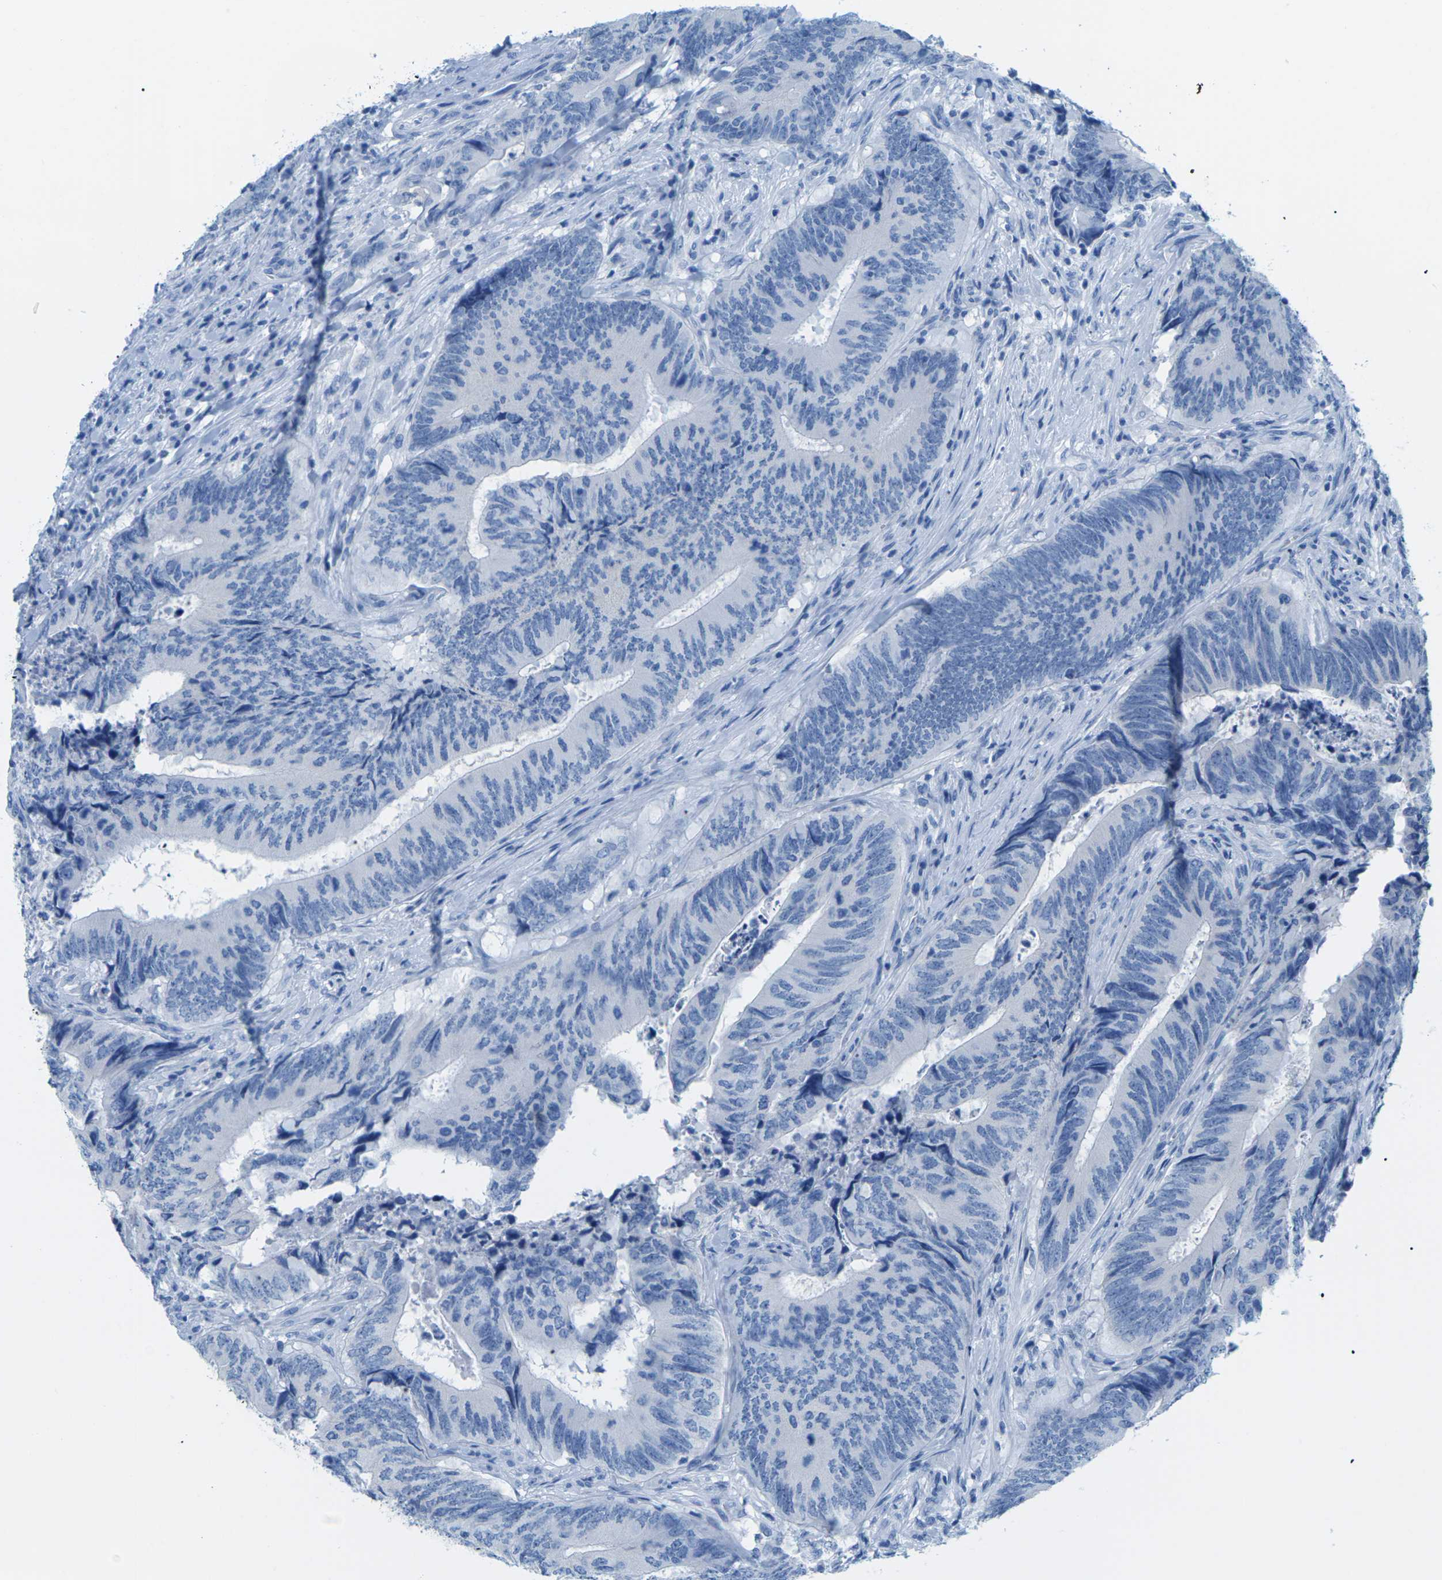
{"staining": {"intensity": "negative", "quantity": "none", "location": "none"}, "tissue": "colorectal cancer", "cell_type": "Tumor cells", "image_type": "cancer", "snomed": [{"axis": "morphology", "description": "Normal tissue, NOS"}, {"axis": "morphology", "description": "Adenocarcinoma, NOS"}, {"axis": "topography", "description": "Colon"}], "caption": "An immunohistochemistry (IHC) photomicrograph of colorectal adenocarcinoma is shown. There is no staining in tumor cells of colorectal adenocarcinoma.", "gene": "SLC12A1", "patient": {"sex": "male", "age": 56}}